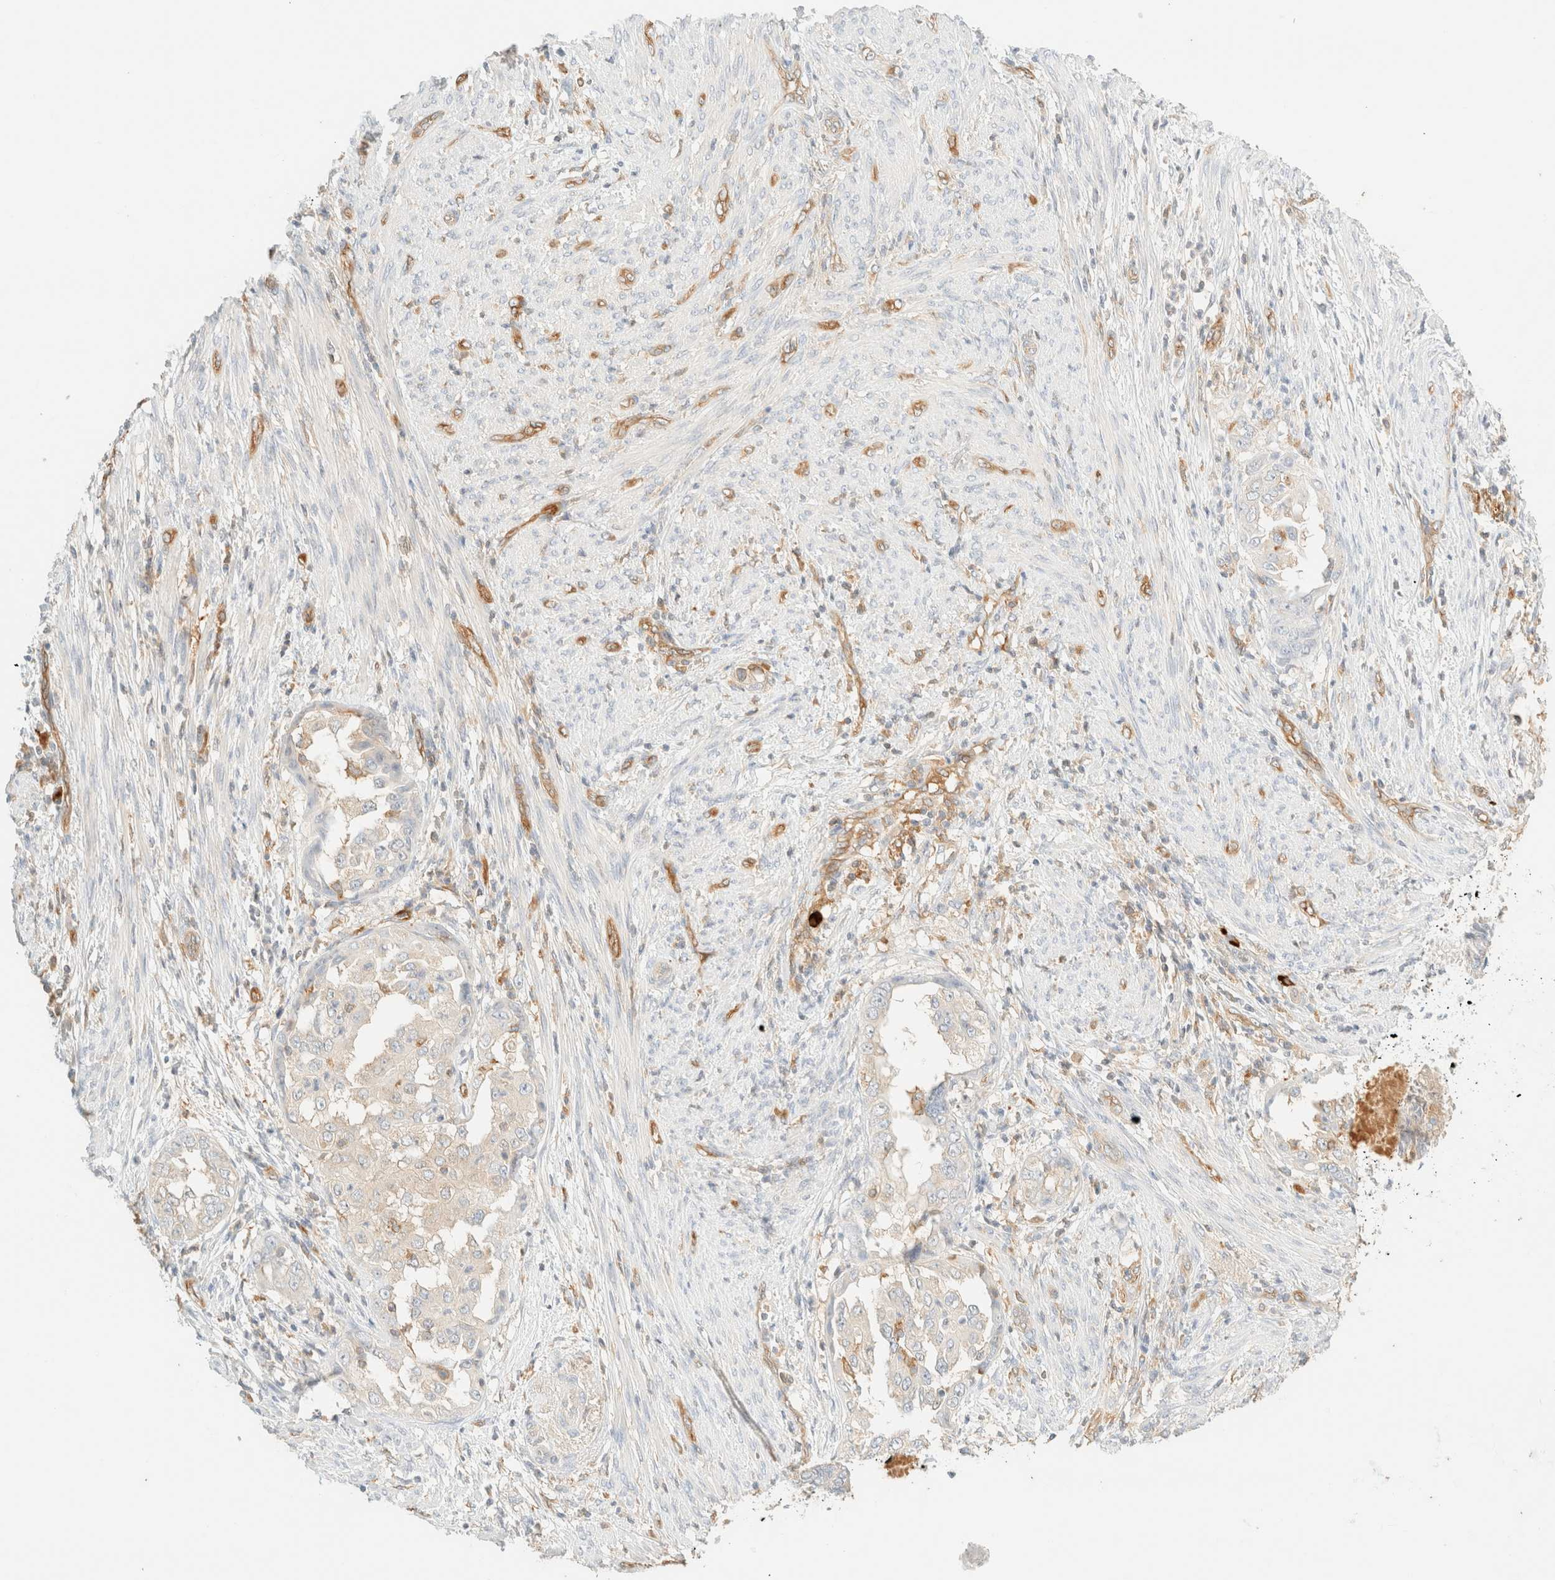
{"staining": {"intensity": "negative", "quantity": "none", "location": "none"}, "tissue": "endometrial cancer", "cell_type": "Tumor cells", "image_type": "cancer", "snomed": [{"axis": "morphology", "description": "Adenocarcinoma, NOS"}, {"axis": "topography", "description": "Endometrium"}], "caption": "Photomicrograph shows no protein expression in tumor cells of endometrial adenocarcinoma tissue.", "gene": "FHOD1", "patient": {"sex": "female", "age": 85}}